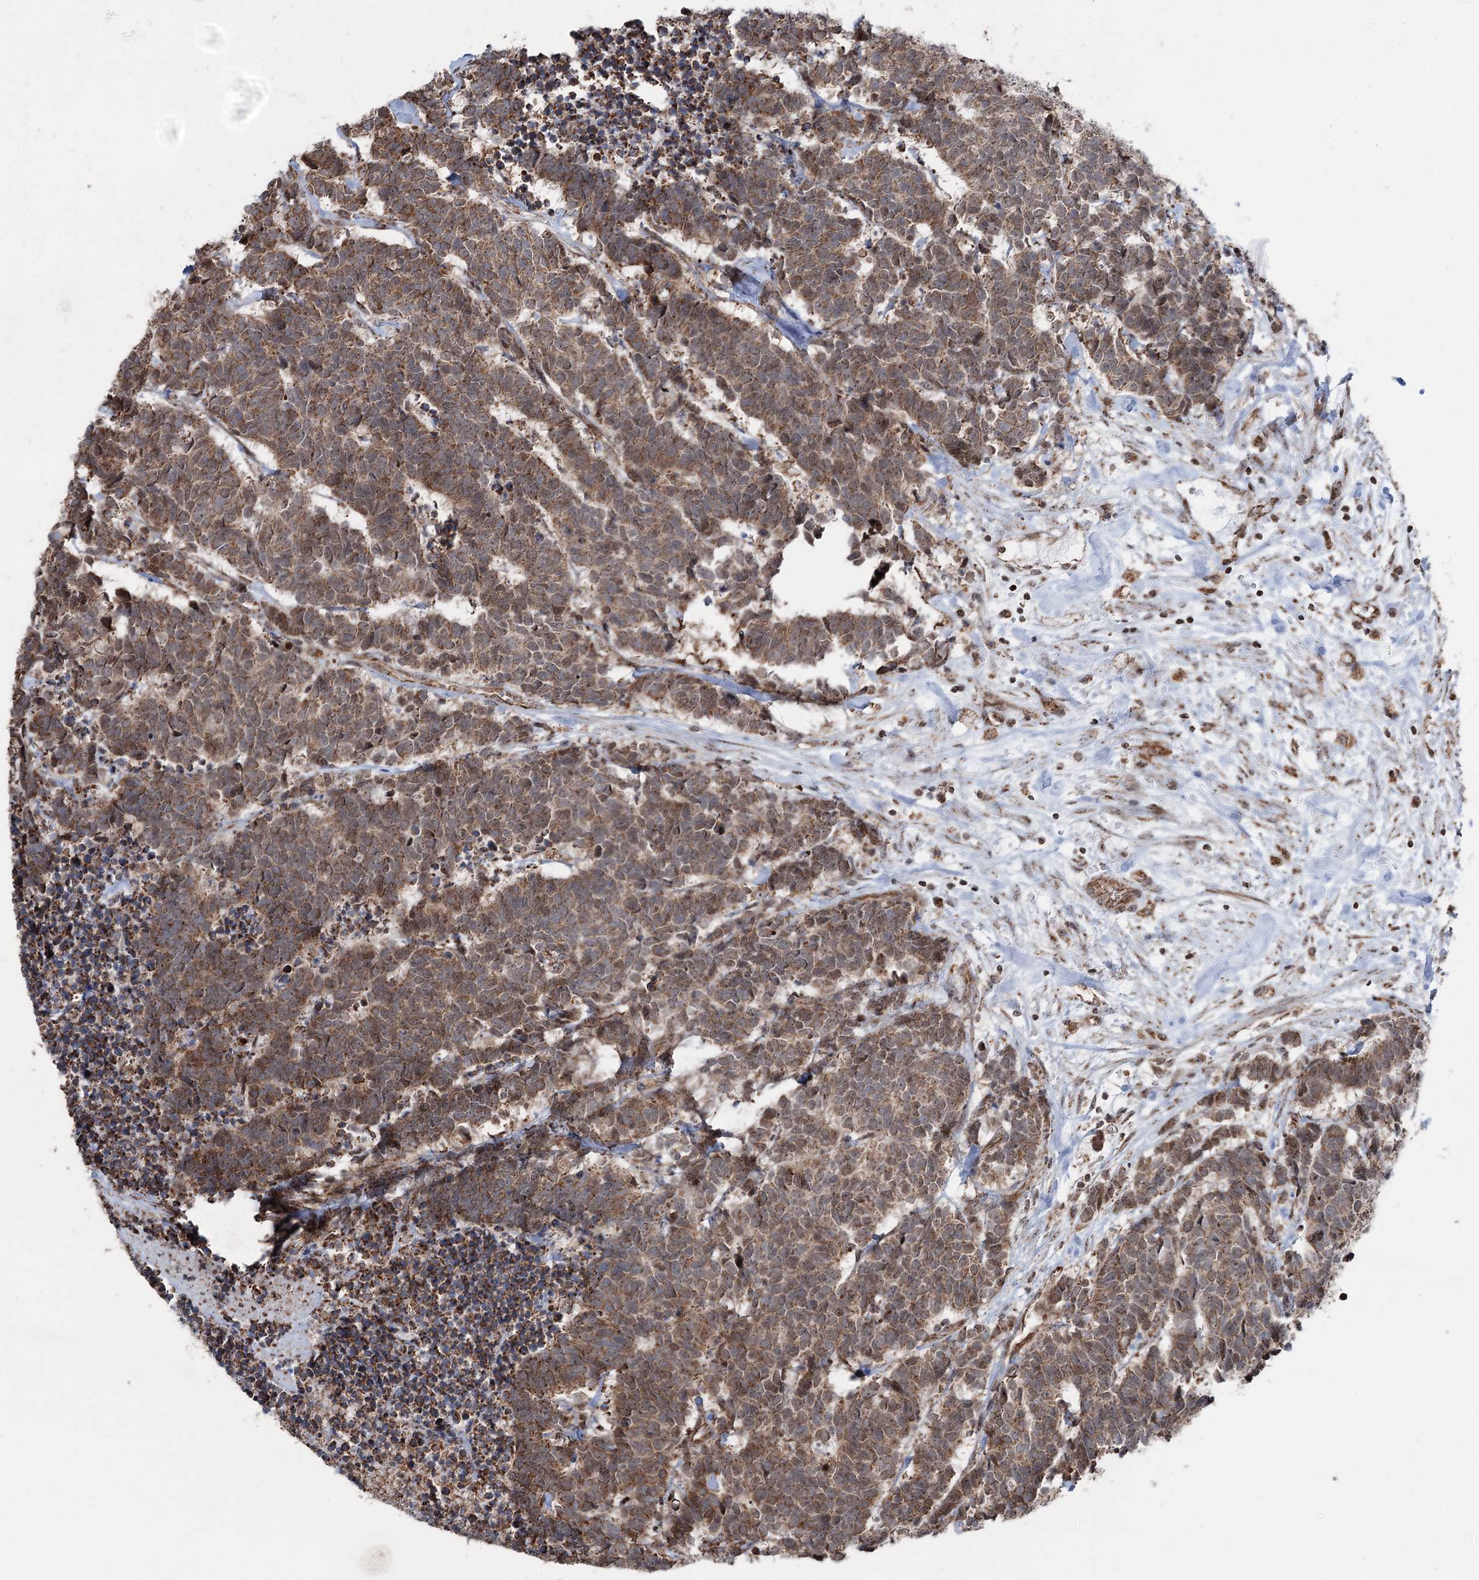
{"staining": {"intensity": "moderate", "quantity": ">75%", "location": "cytoplasmic/membranous"}, "tissue": "carcinoid", "cell_type": "Tumor cells", "image_type": "cancer", "snomed": [{"axis": "morphology", "description": "Carcinoma, NOS"}, {"axis": "morphology", "description": "Carcinoid, malignant, NOS"}, {"axis": "topography", "description": "Urinary bladder"}], "caption": "Protein expression analysis of carcinoid displays moderate cytoplasmic/membranous positivity in approximately >75% of tumor cells.", "gene": "STEEP1", "patient": {"sex": "male", "age": 57}}